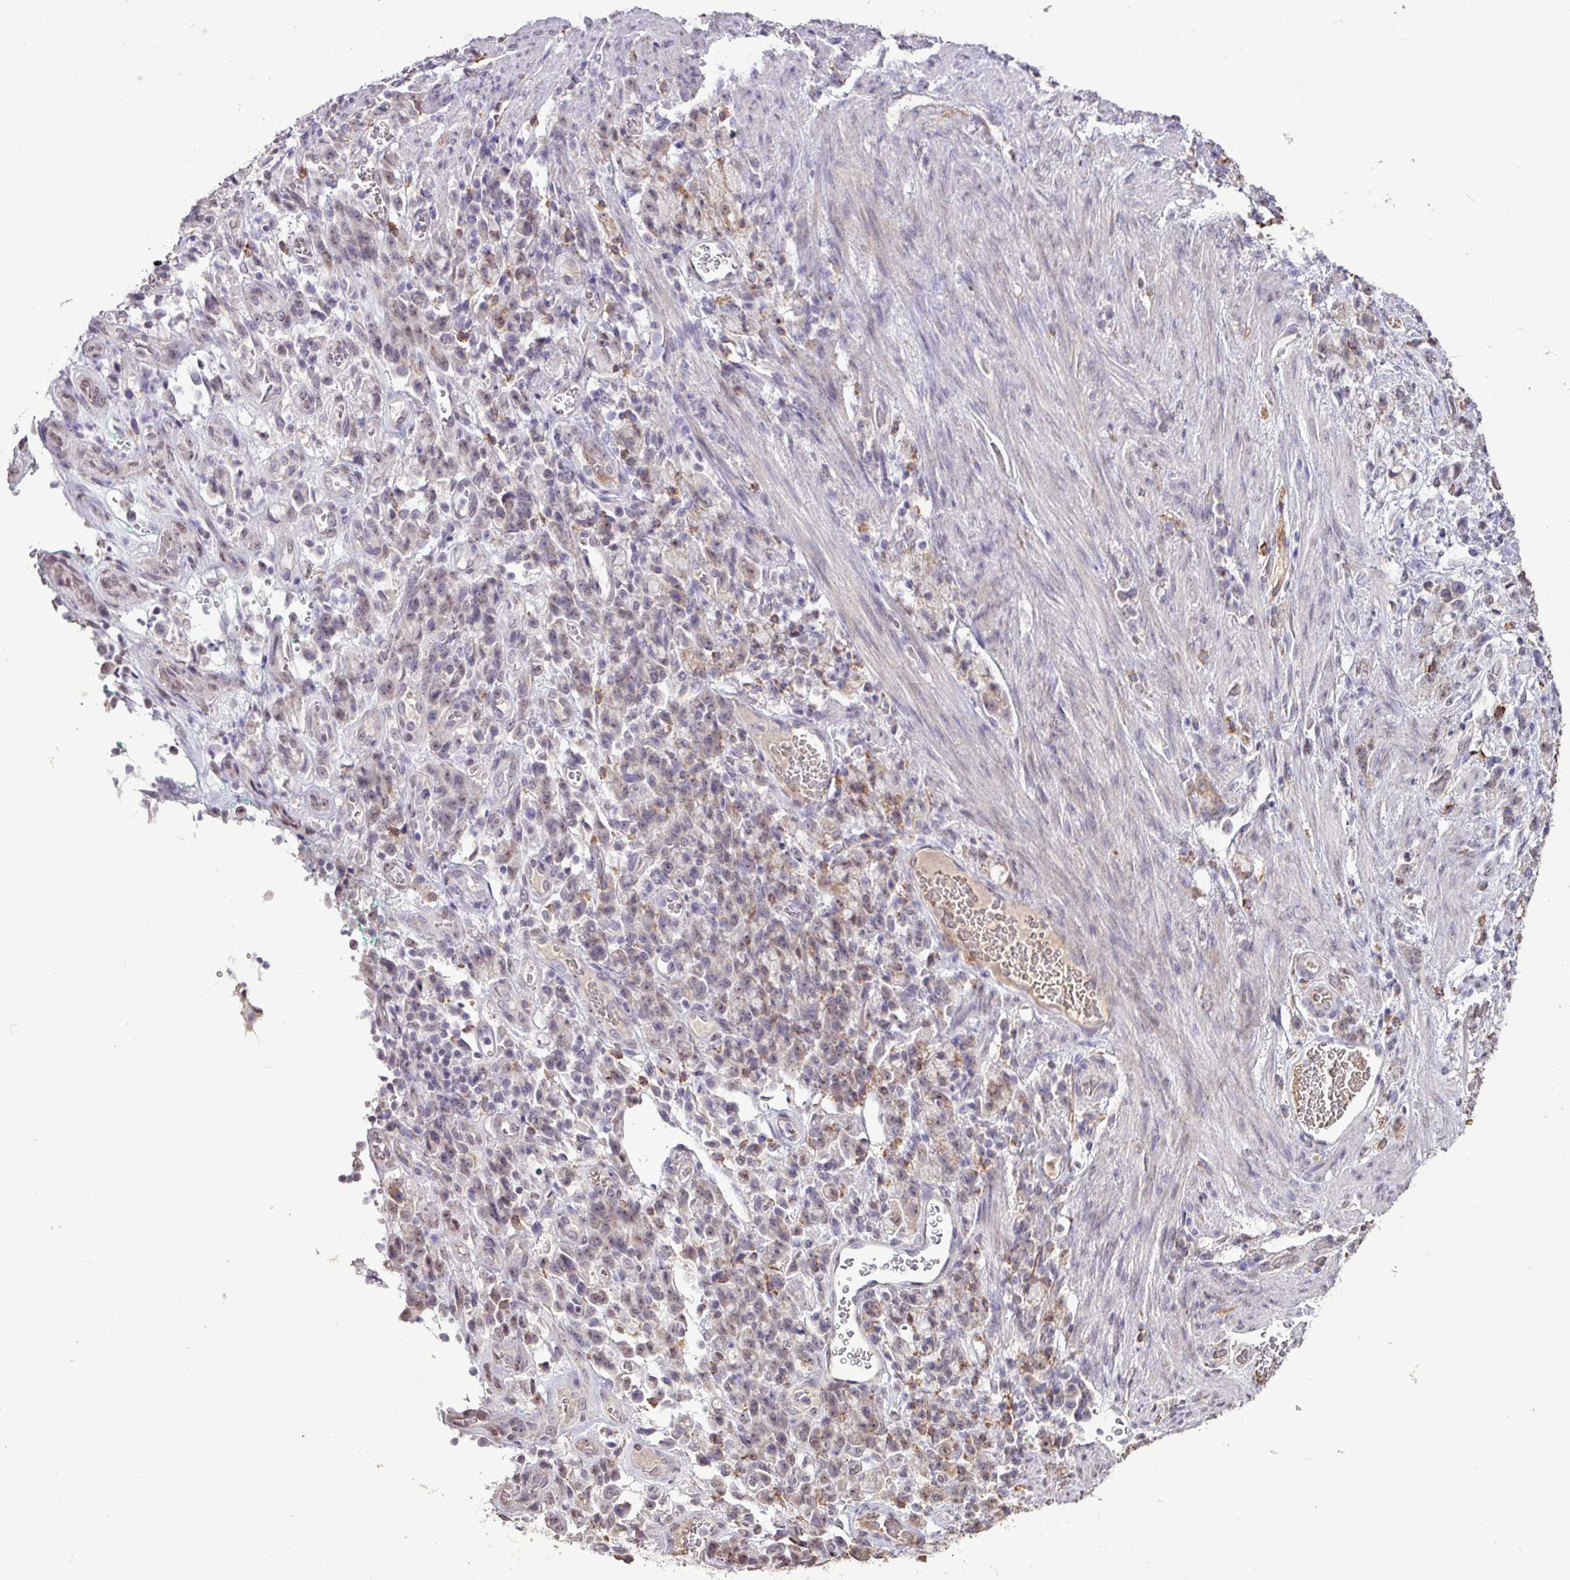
{"staining": {"intensity": "weak", "quantity": "<25%", "location": "nuclear"}, "tissue": "stomach cancer", "cell_type": "Tumor cells", "image_type": "cancer", "snomed": [{"axis": "morphology", "description": "Adenocarcinoma, NOS"}, {"axis": "topography", "description": "Stomach"}], "caption": "Immunohistochemical staining of stomach cancer (adenocarcinoma) demonstrates no significant staining in tumor cells.", "gene": "L3MBTL3", "patient": {"sex": "male", "age": 77}}